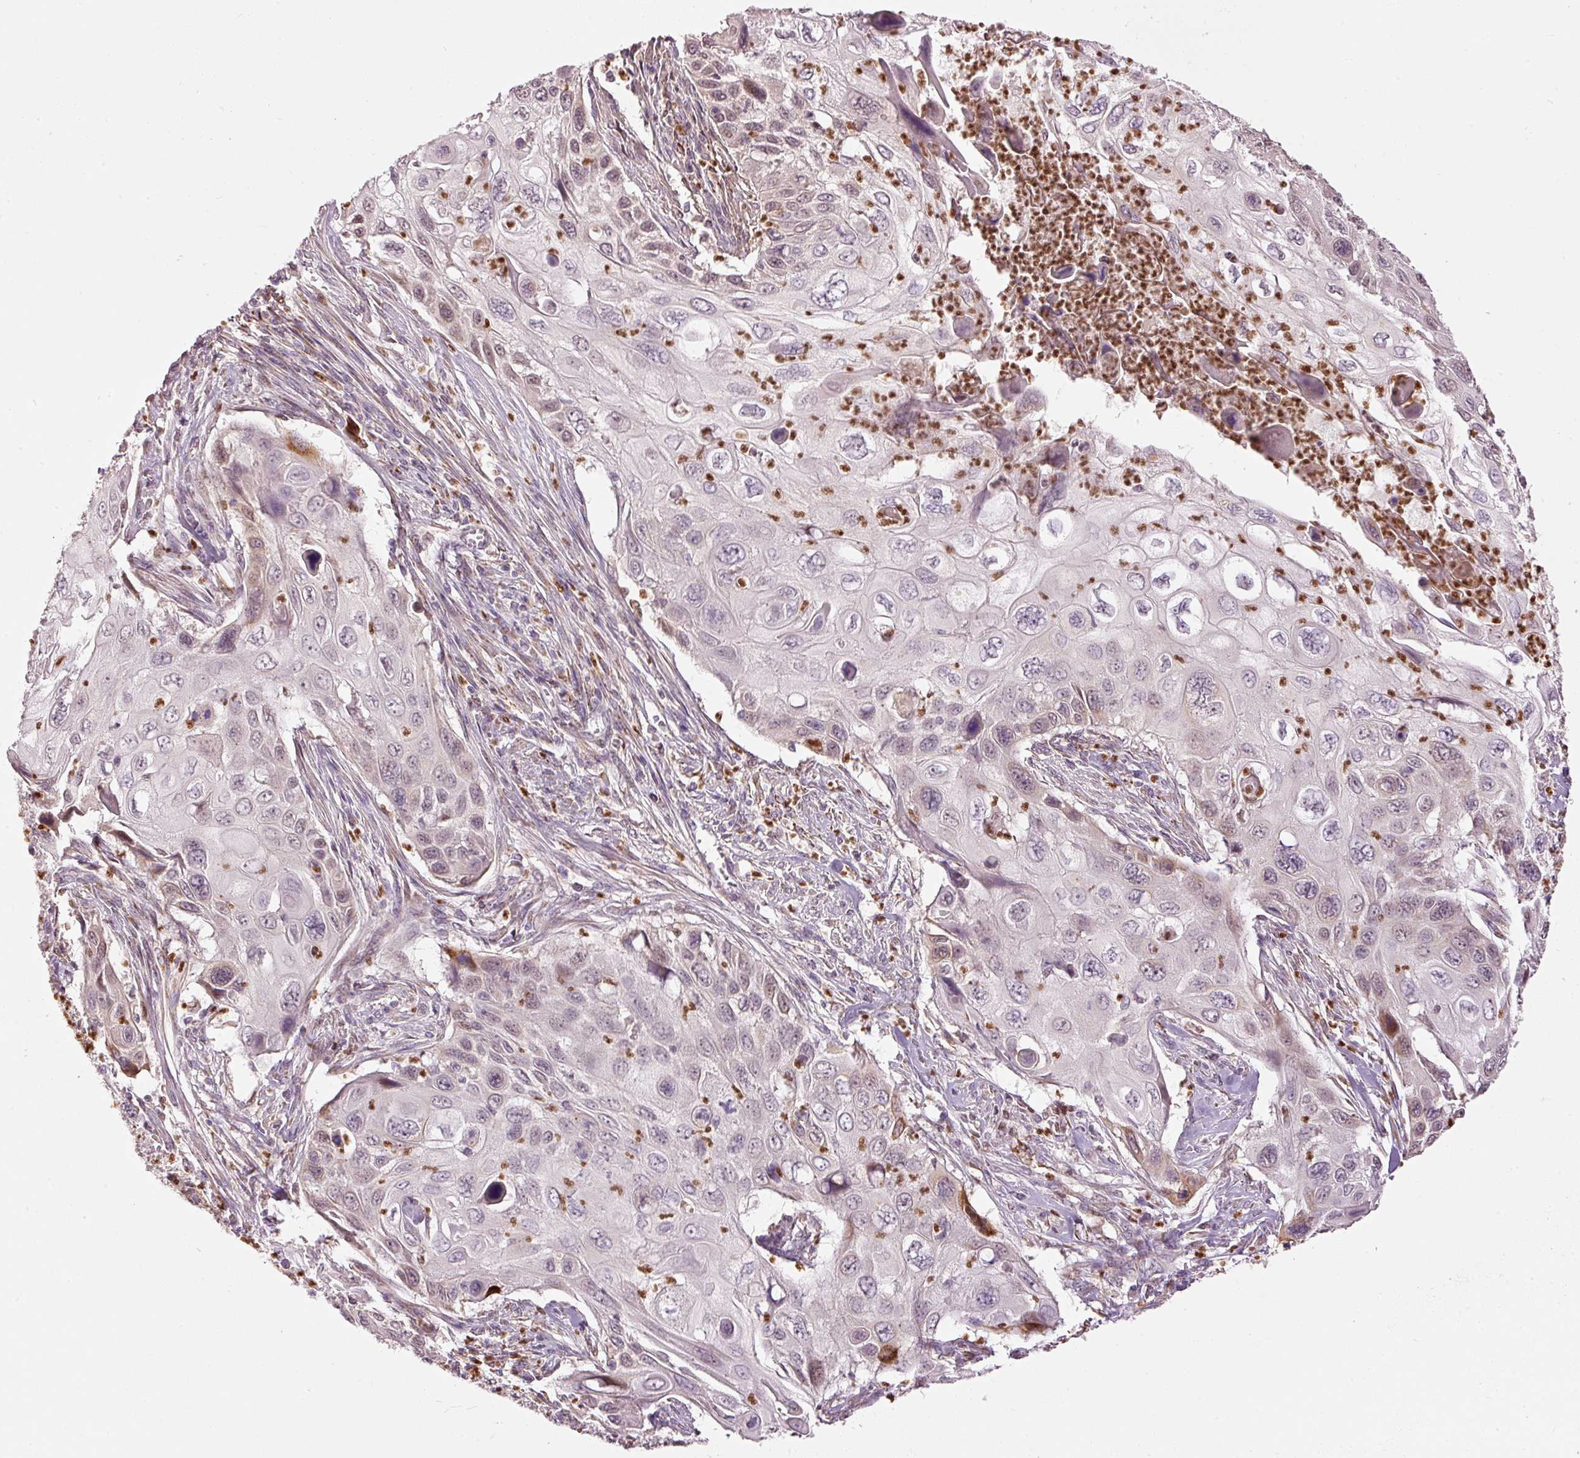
{"staining": {"intensity": "weak", "quantity": "<25%", "location": "cytoplasmic/membranous"}, "tissue": "cervical cancer", "cell_type": "Tumor cells", "image_type": "cancer", "snomed": [{"axis": "morphology", "description": "Squamous cell carcinoma, NOS"}, {"axis": "topography", "description": "Cervix"}], "caption": "Micrograph shows no significant protein expression in tumor cells of cervical cancer (squamous cell carcinoma).", "gene": "MTHFD1L", "patient": {"sex": "female", "age": 70}}